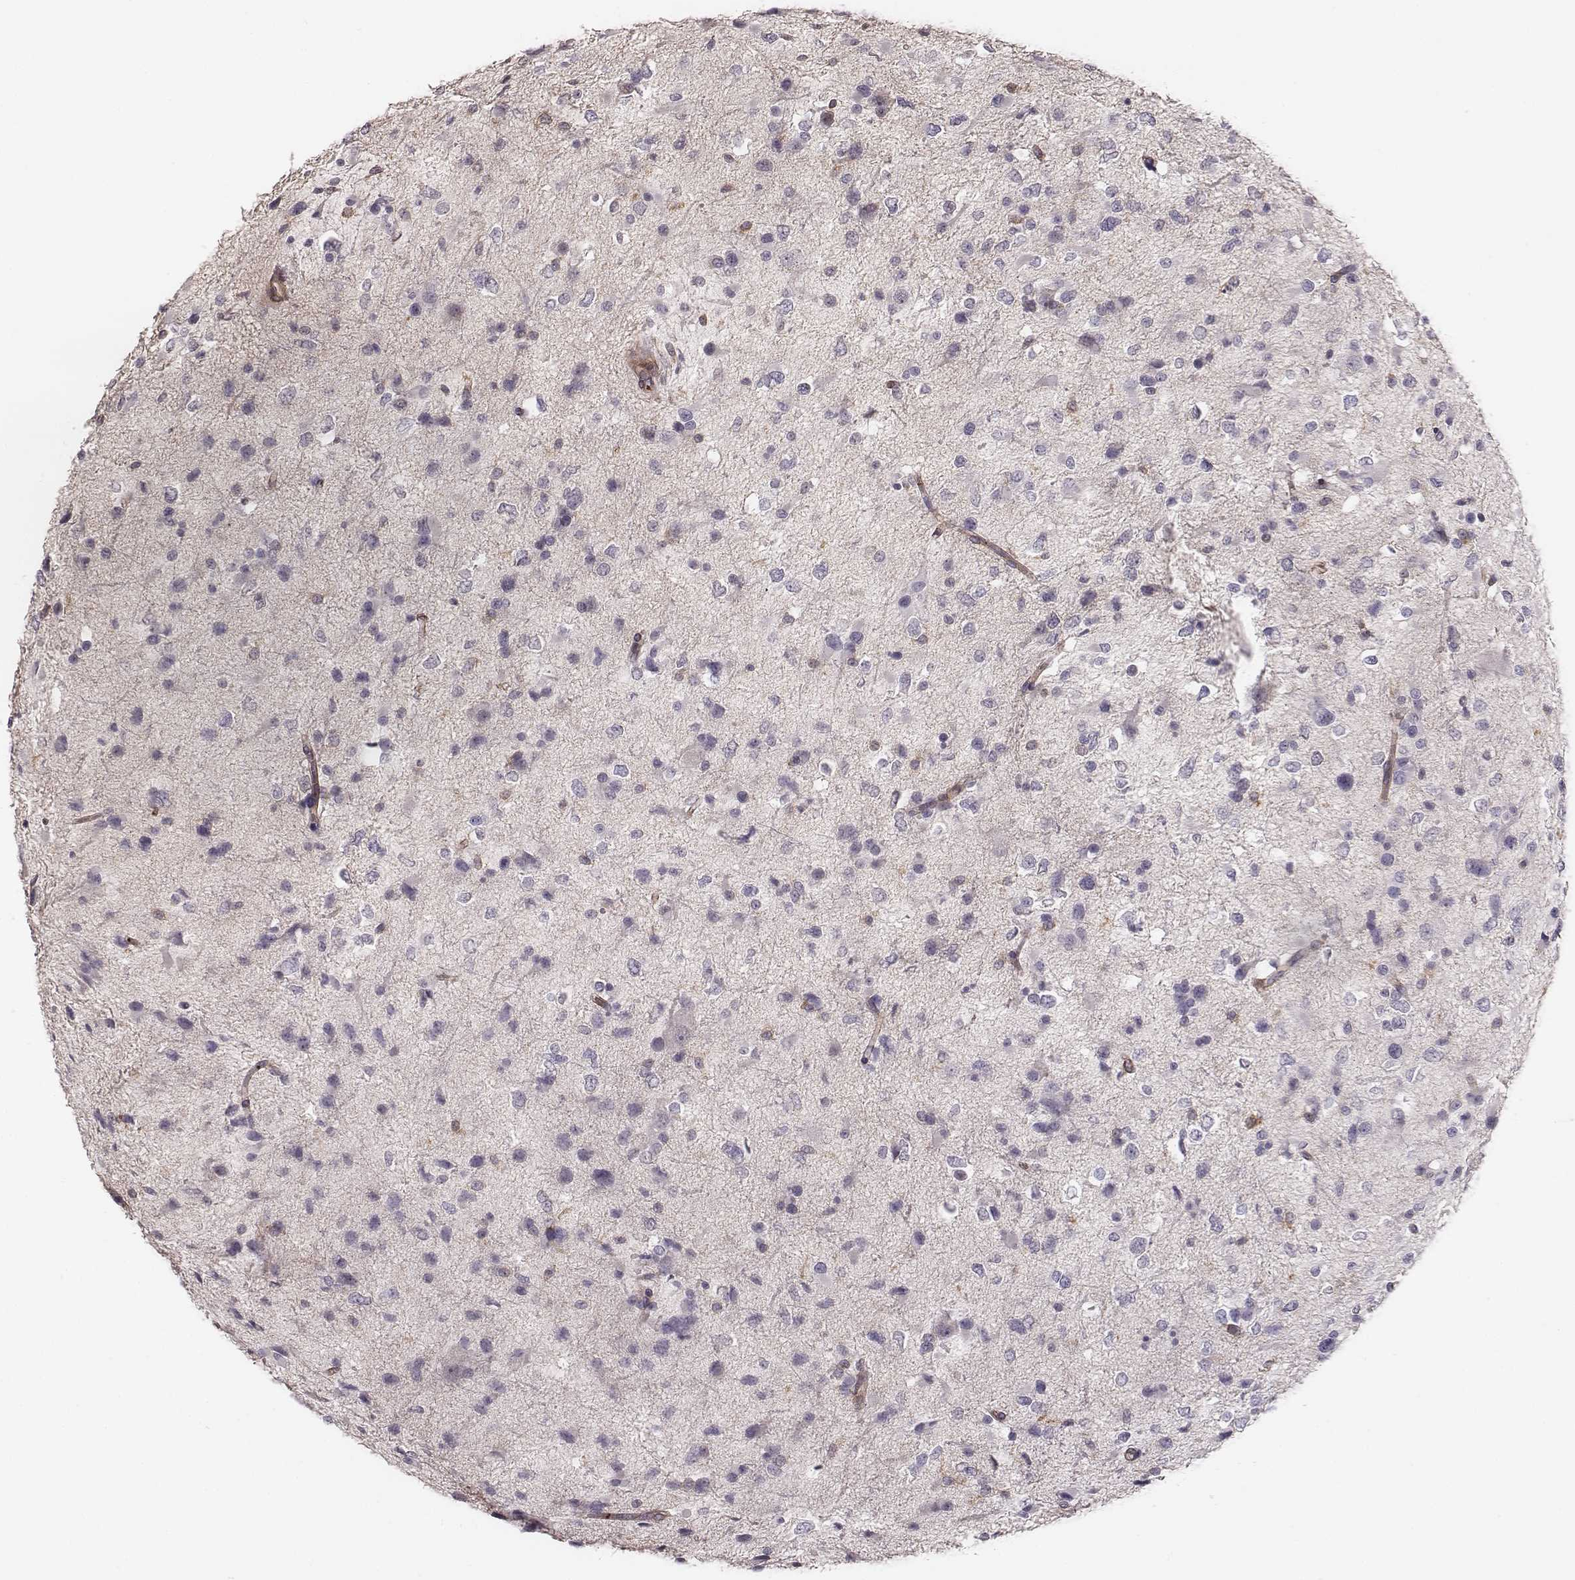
{"staining": {"intensity": "negative", "quantity": "none", "location": "none"}, "tissue": "glioma", "cell_type": "Tumor cells", "image_type": "cancer", "snomed": [{"axis": "morphology", "description": "Glioma, malignant, Low grade"}, {"axis": "topography", "description": "Brain"}], "caption": "High power microscopy histopathology image of an immunohistochemistry histopathology image of low-grade glioma (malignant), revealing no significant positivity in tumor cells.", "gene": "ZYX", "patient": {"sex": "female", "age": 32}}